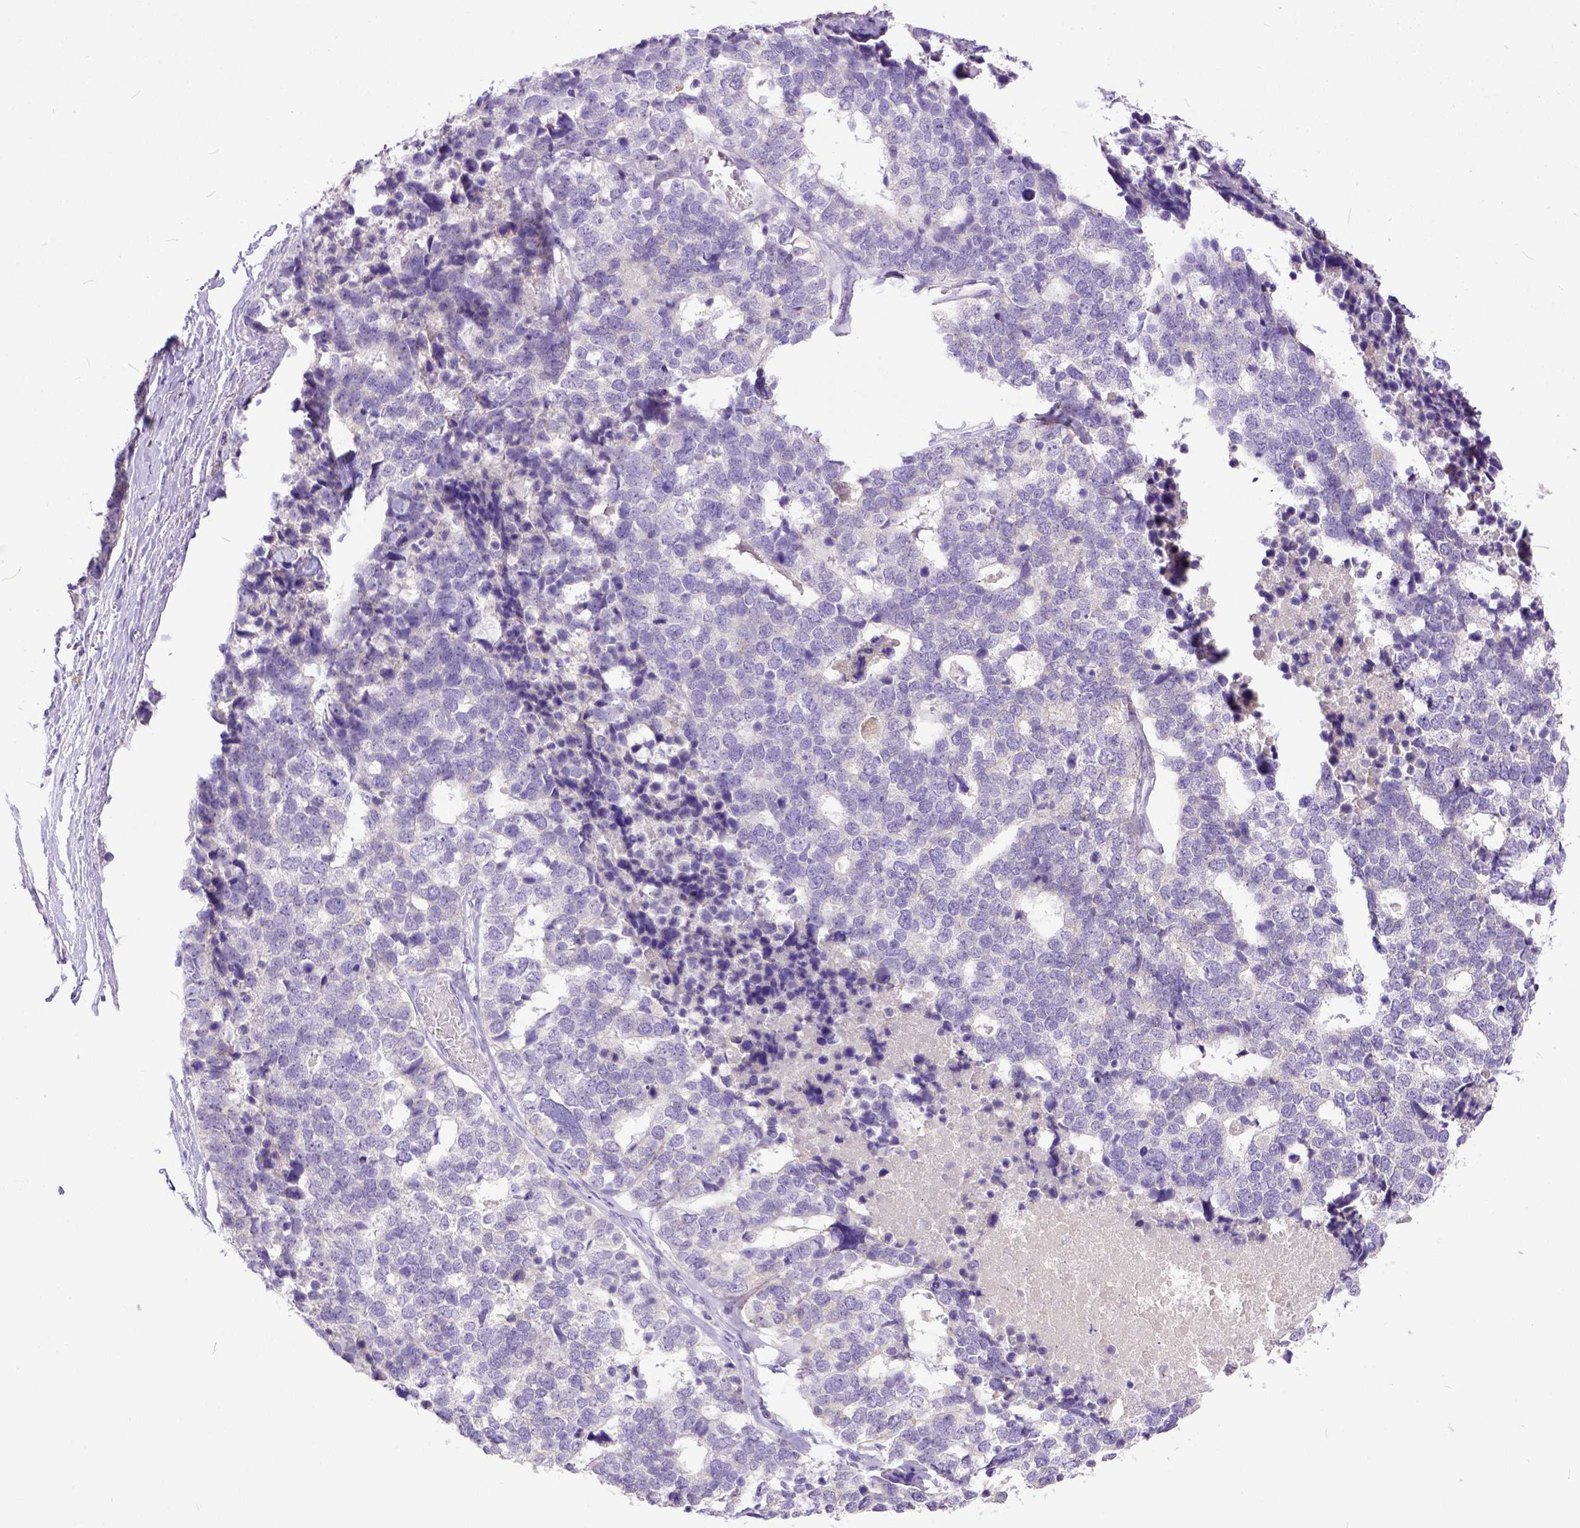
{"staining": {"intensity": "negative", "quantity": "none", "location": "none"}, "tissue": "stomach cancer", "cell_type": "Tumor cells", "image_type": "cancer", "snomed": [{"axis": "morphology", "description": "Adenocarcinoma, NOS"}, {"axis": "topography", "description": "Stomach"}], "caption": "Immunohistochemistry (IHC) photomicrograph of neoplastic tissue: adenocarcinoma (stomach) stained with DAB reveals no significant protein staining in tumor cells. The staining was performed using DAB (3,3'-diaminobenzidine) to visualize the protein expression in brown, while the nuclei were stained in blue with hematoxylin (Magnification: 20x).", "gene": "KIT", "patient": {"sex": "male", "age": 69}}